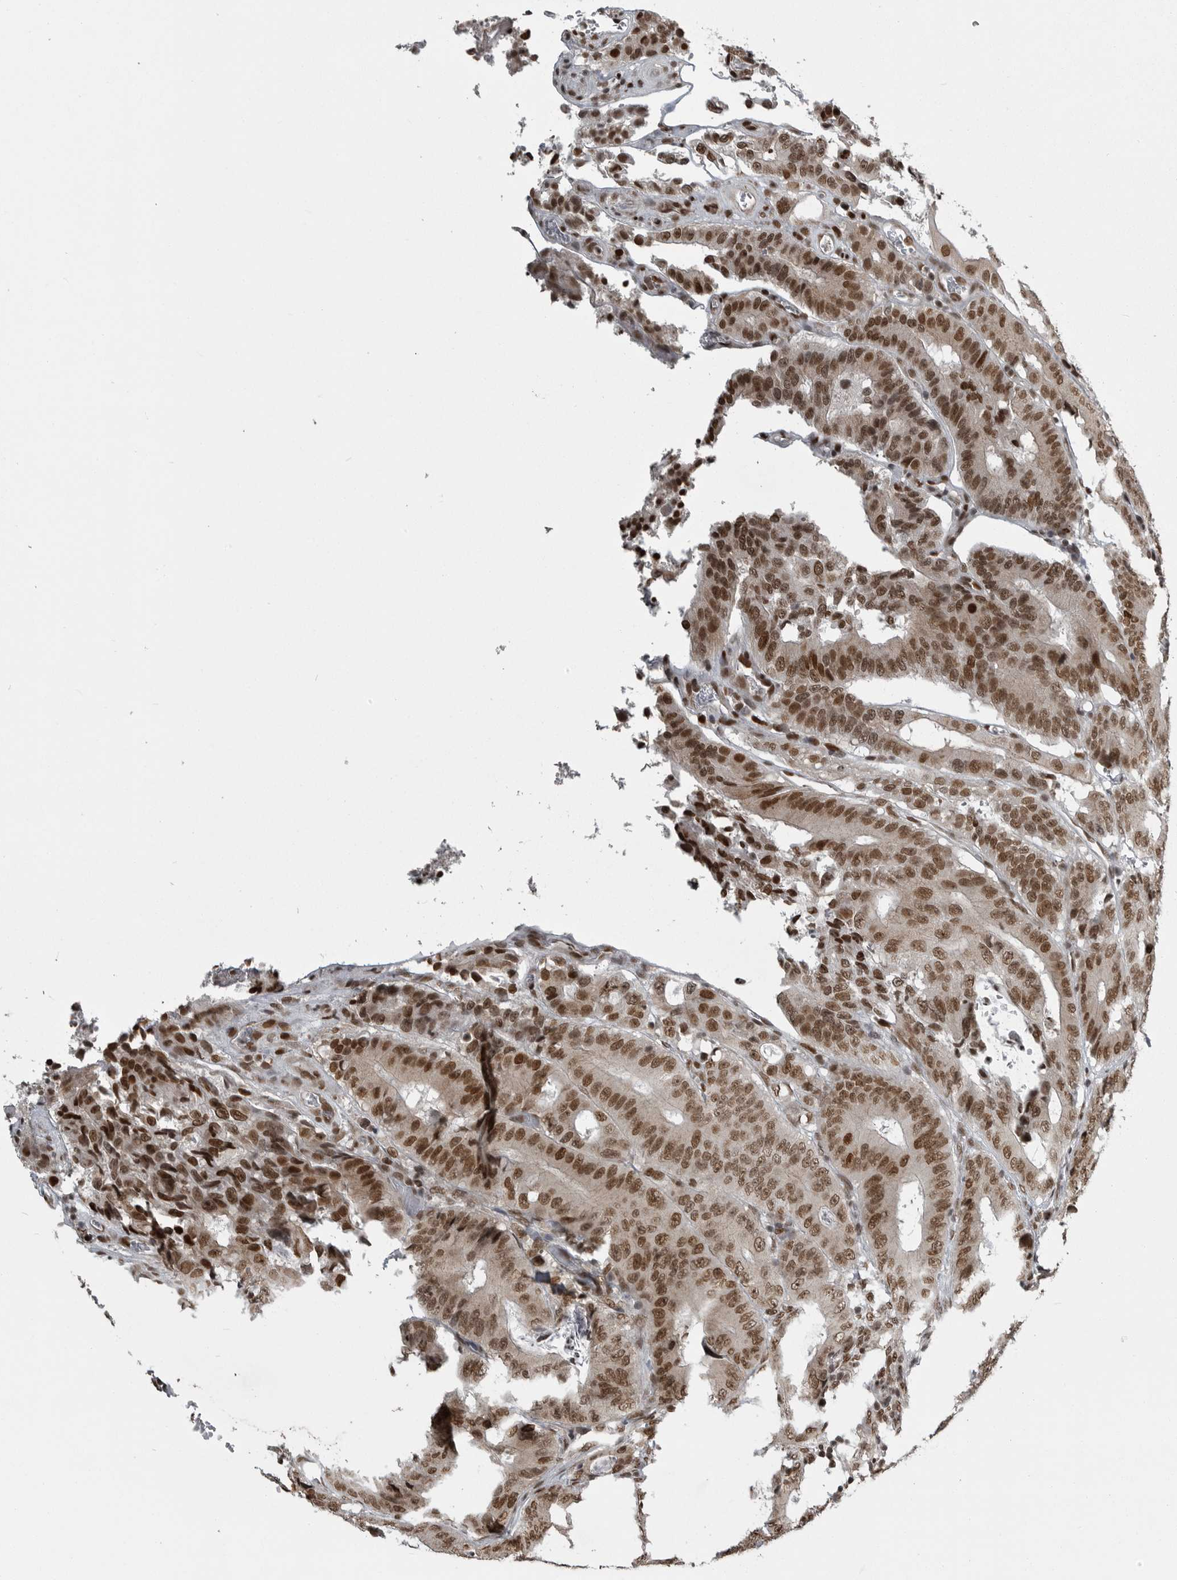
{"staining": {"intensity": "strong", "quantity": ">75%", "location": "nuclear"}, "tissue": "colorectal cancer", "cell_type": "Tumor cells", "image_type": "cancer", "snomed": [{"axis": "morphology", "description": "Adenocarcinoma, NOS"}, {"axis": "topography", "description": "Colon"}], "caption": "Protein expression analysis of colorectal cancer (adenocarcinoma) shows strong nuclear positivity in about >75% of tumor cells.", "gene": "YAF2", "patient": {"sex": "male", "age": 83}}